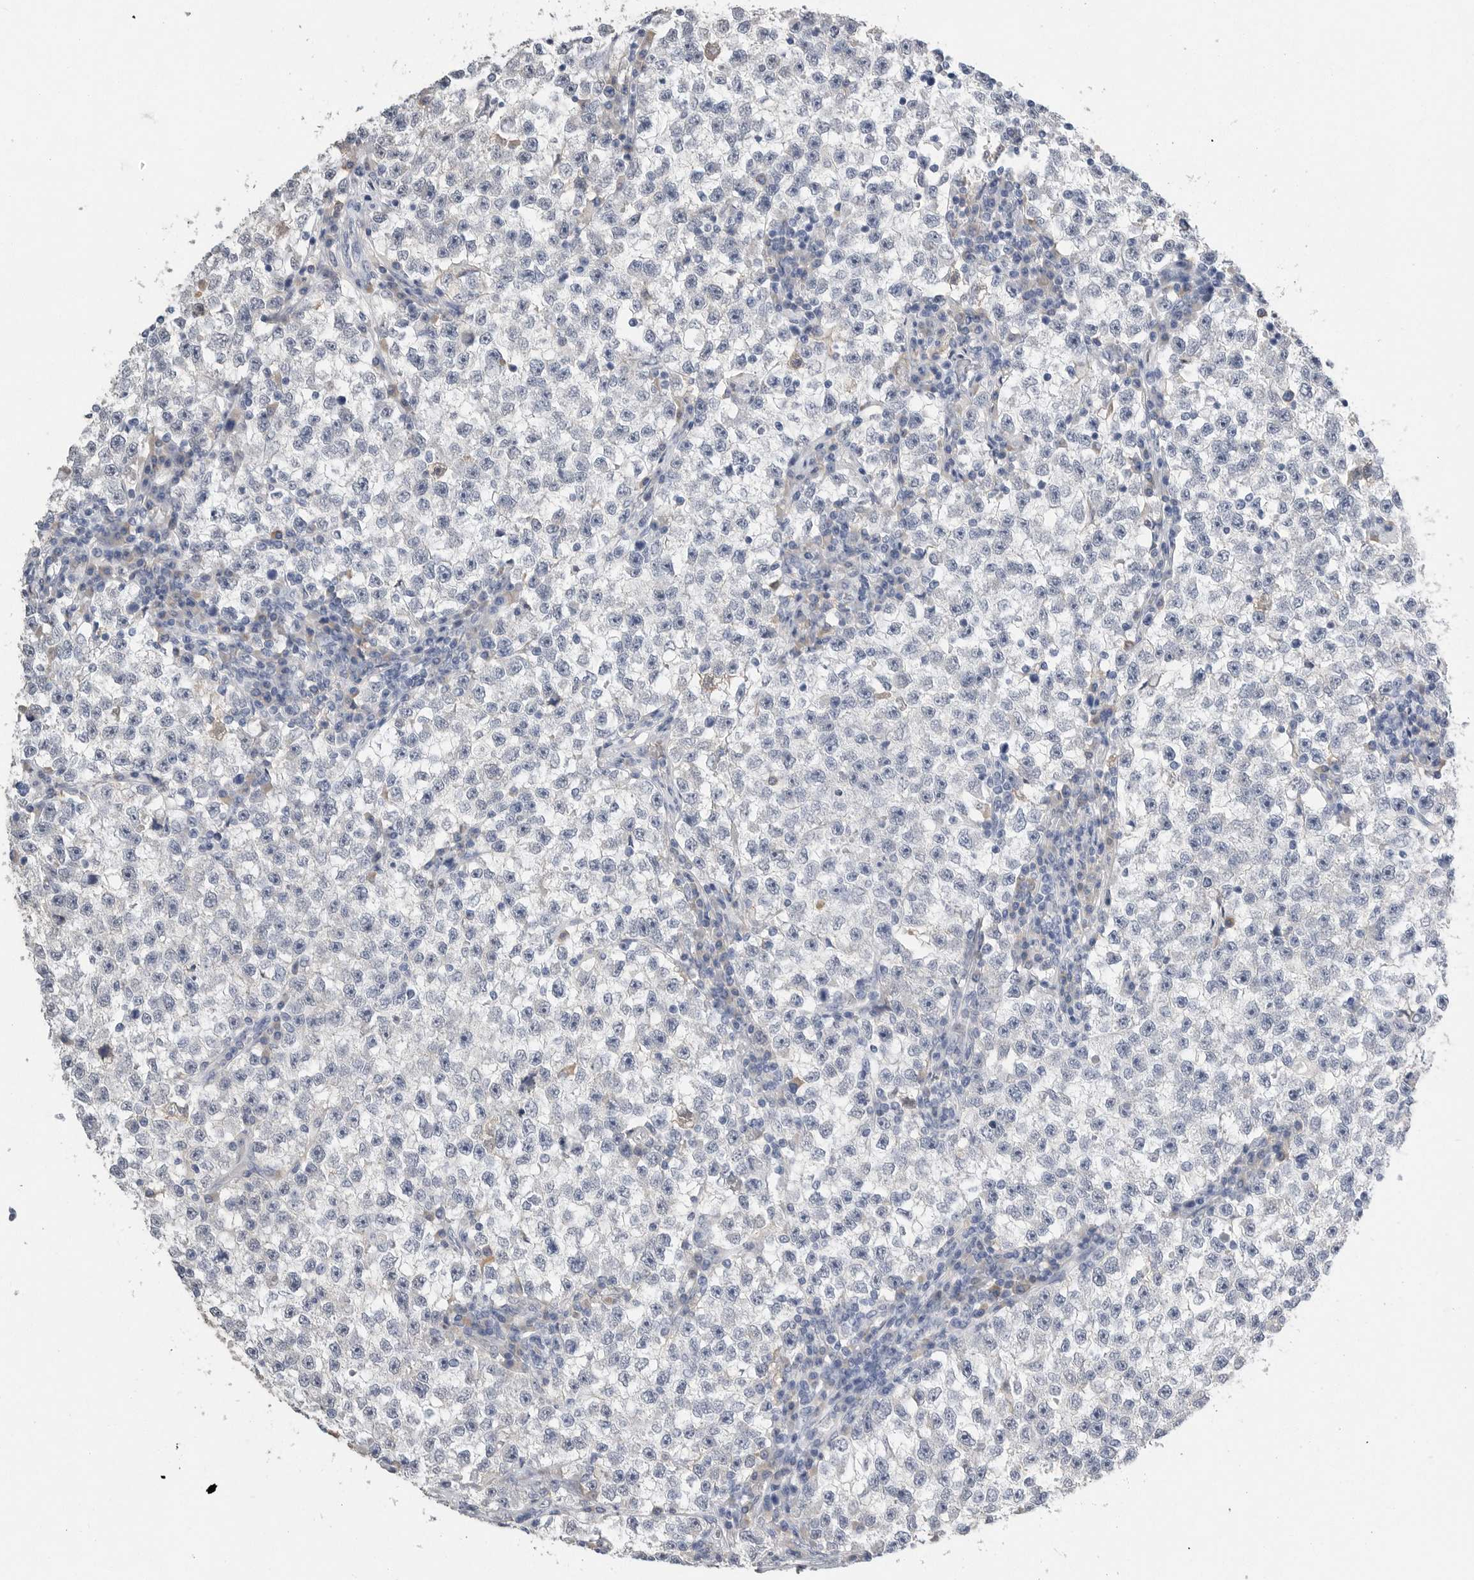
{"staining": {"intensity": "negative", "quantity": "none", "location": "none"}, "tissue": "testis cancer", "cell_type": "Tumor cells", "image_type": "cancer", "snomed": [{"axis": "morphology", "description": "Seminoma, NOS"}, {"axis": "topography", "description": "Testis"}], "caption": "The photomicrograph exhibits no staining of tumor cells in testis cancer (seminoma).", "gene": "FABP6", "patient": {"sex": "male", "age": 22}}